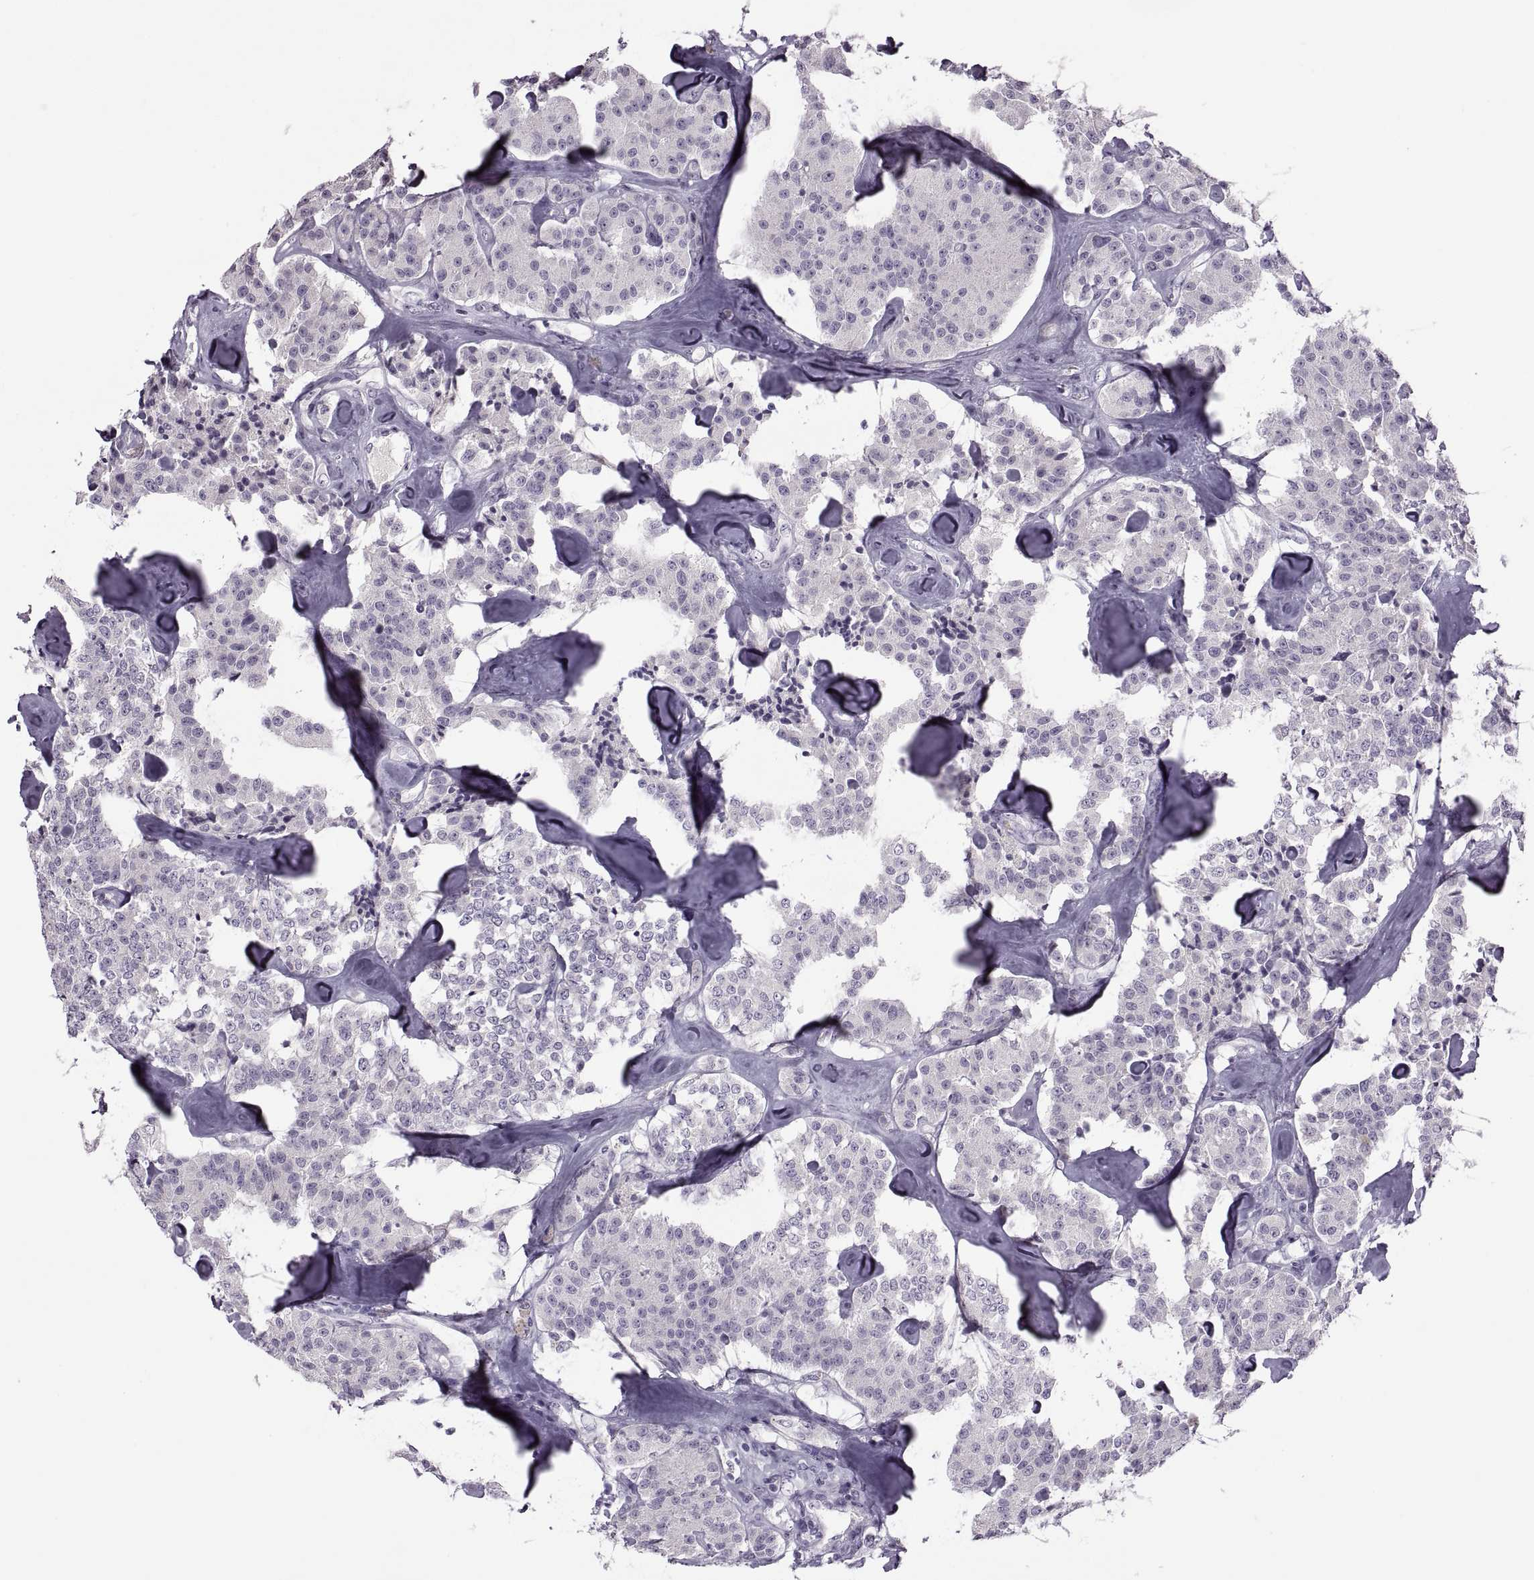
{"staining": {"intensity": "negative", "quantity": "none", "location": "none"}, "tissue": "carcinoid", "cell_type": "Tumor cells", "image_type": "cancer", "snomed": [{"axis": "morphology", "description": "Carcinoid, malignant, NOS"}, {"axis": "topography", "description": "Pancreas"}], "caption": "Tumor cells are negative for protein expression in human malignant carcinoid.", "gene": "RSPH6A", "patient": {"sex": "male", "age": 41}}